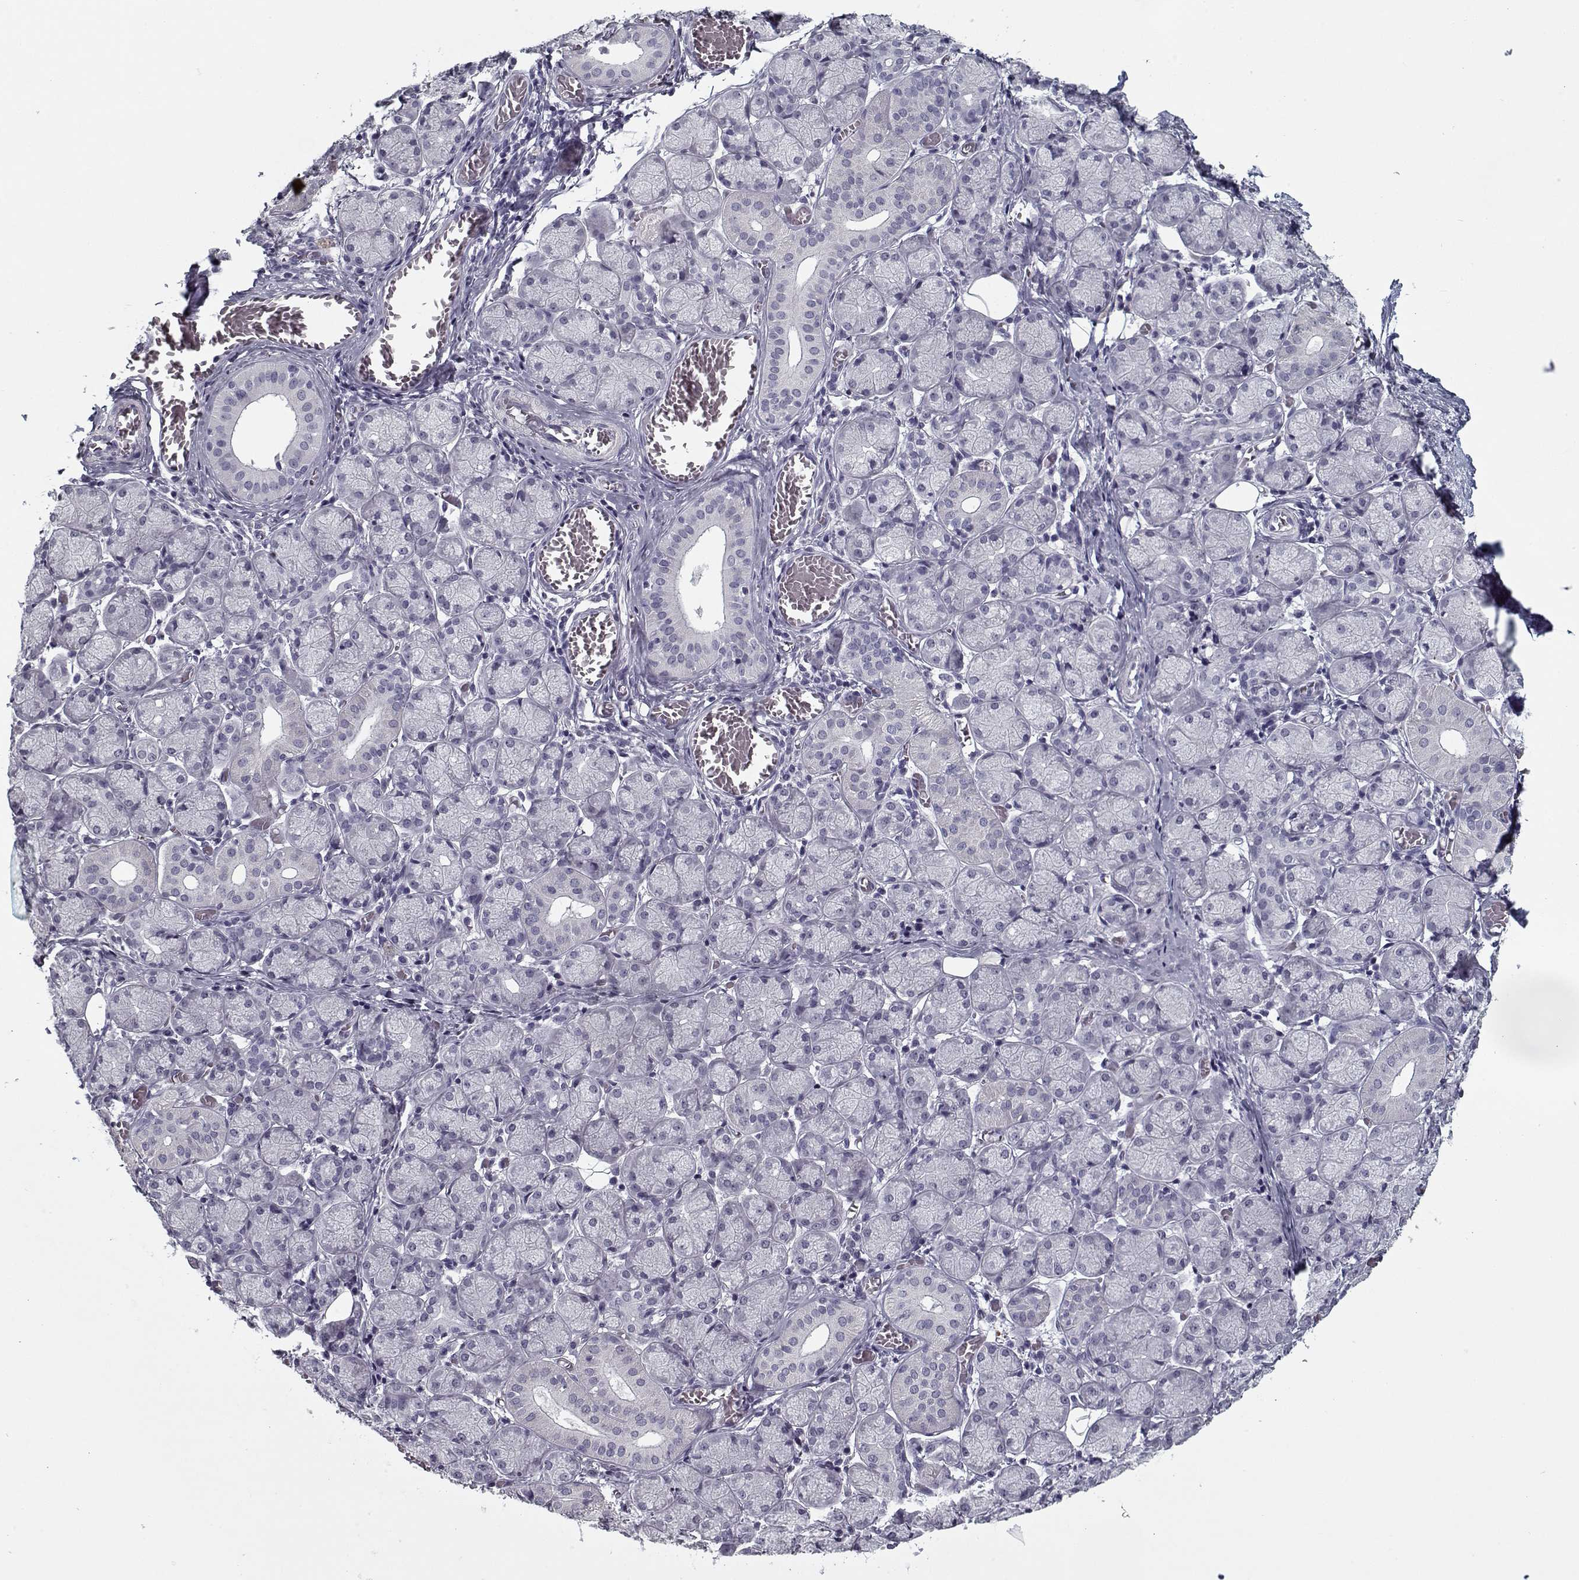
{"staining": {"intensity": "negative", "quantity": "none", "location": "none"}, "tissue": "salivary gland", "cell_type": "Glandular cells", "image_type": "normal", "snomed": [{"axis": "morphology", "description": "Normal tissue, NOS"}, {"axis": "topography", "description": "Salivary gland"}, {"axis": "topography", "description": "Peripheral nerve tissue"}], "caption": "Salivary gland stained for a protein using immunohistochemistry demonstrates no expression glandular cells.", "gene": "RNF32", "patient": {"sex": "female", "age": 24}}